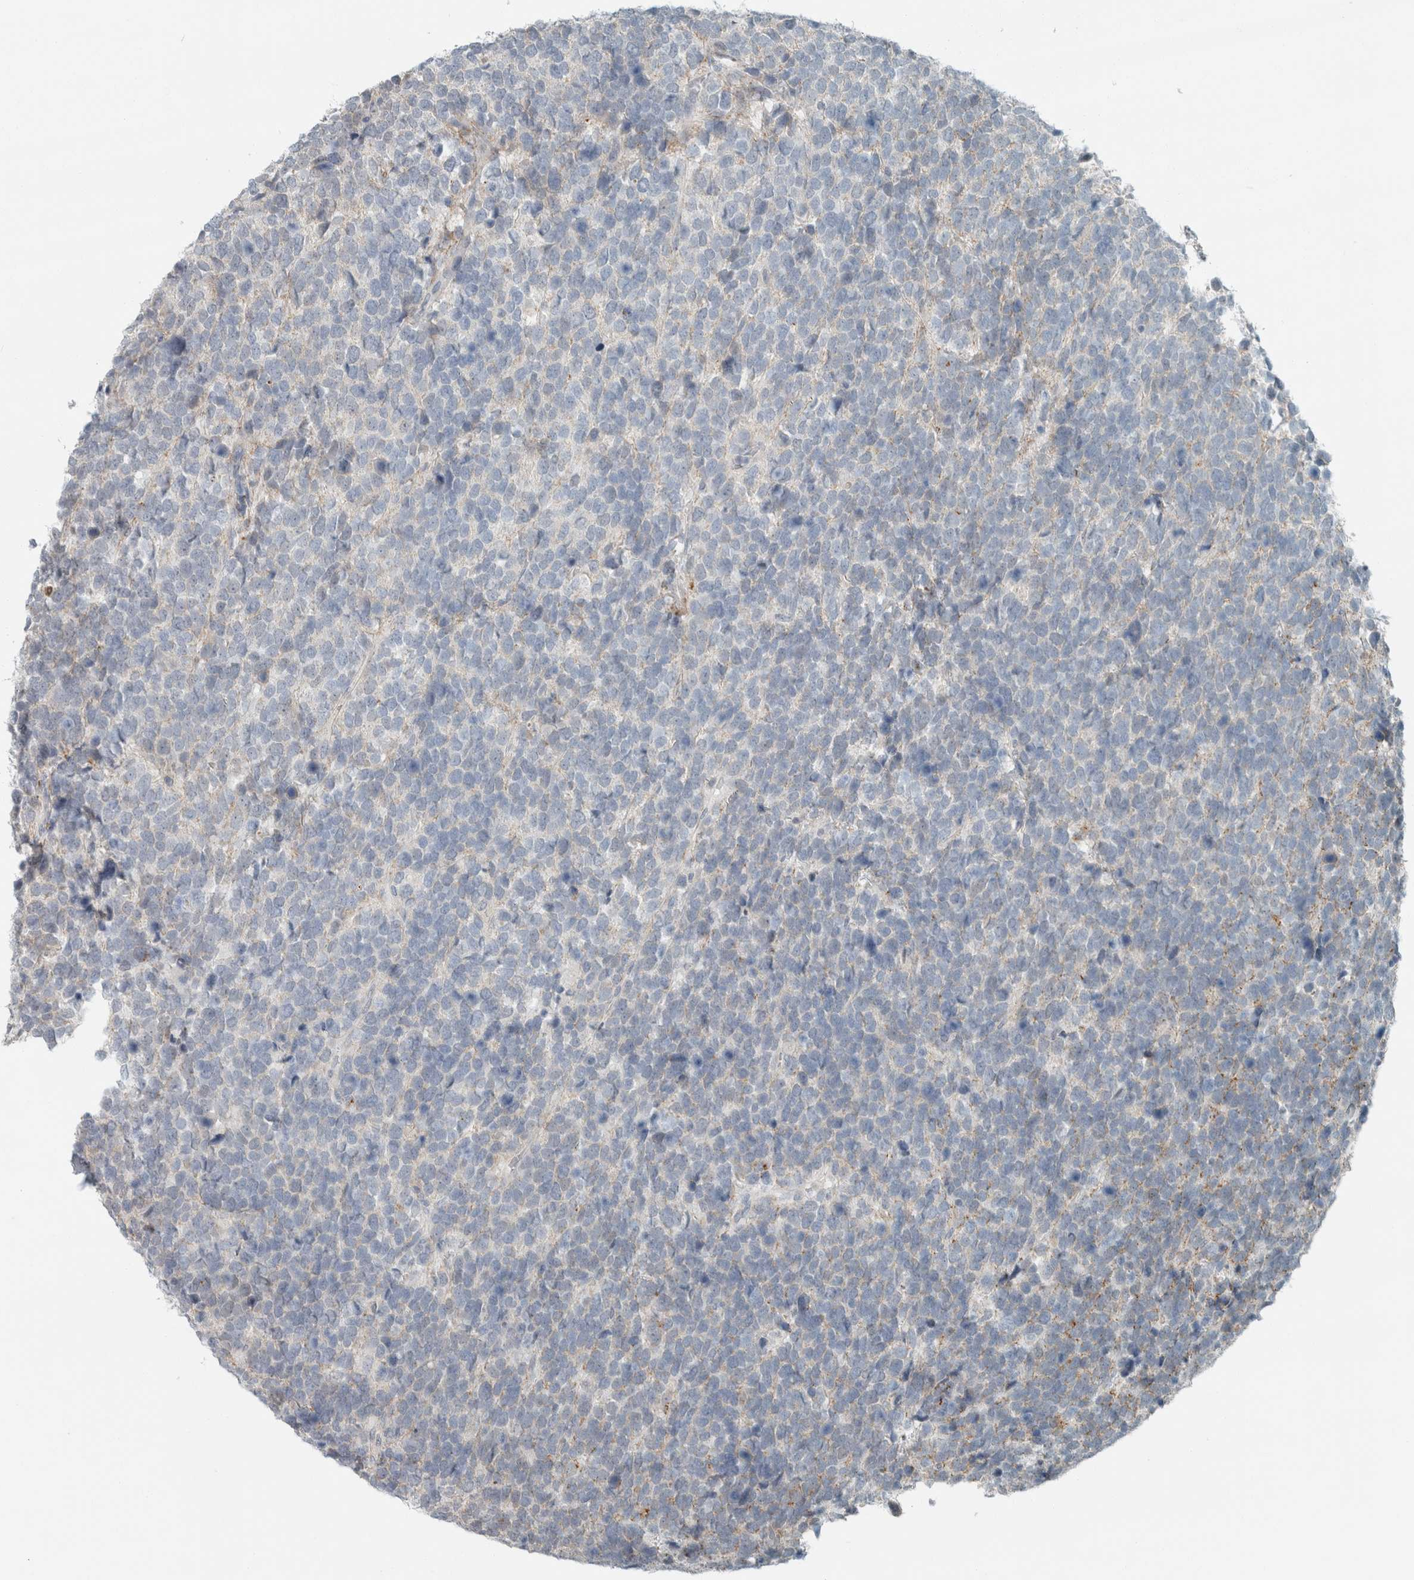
{"staining": {"intensity": "negative", "quantity": "none", "location": "none"}, "tissue": "urothelial cancer", "cell_type": "Tumor cells", "image_type": "cancer", "snomed": [{"axis": "morphology", "description": "Urothelial carcinoma, High grade"}, {"axis": "topography", "description": "Urinary bladder"}], "caption": "Immunohistochemistry (IHC) of human high-grade urothelial carcinoma displays no expression in tumor cells.", "gene": "TRIT1", "patient": {"sex": "female", "age": 82}}